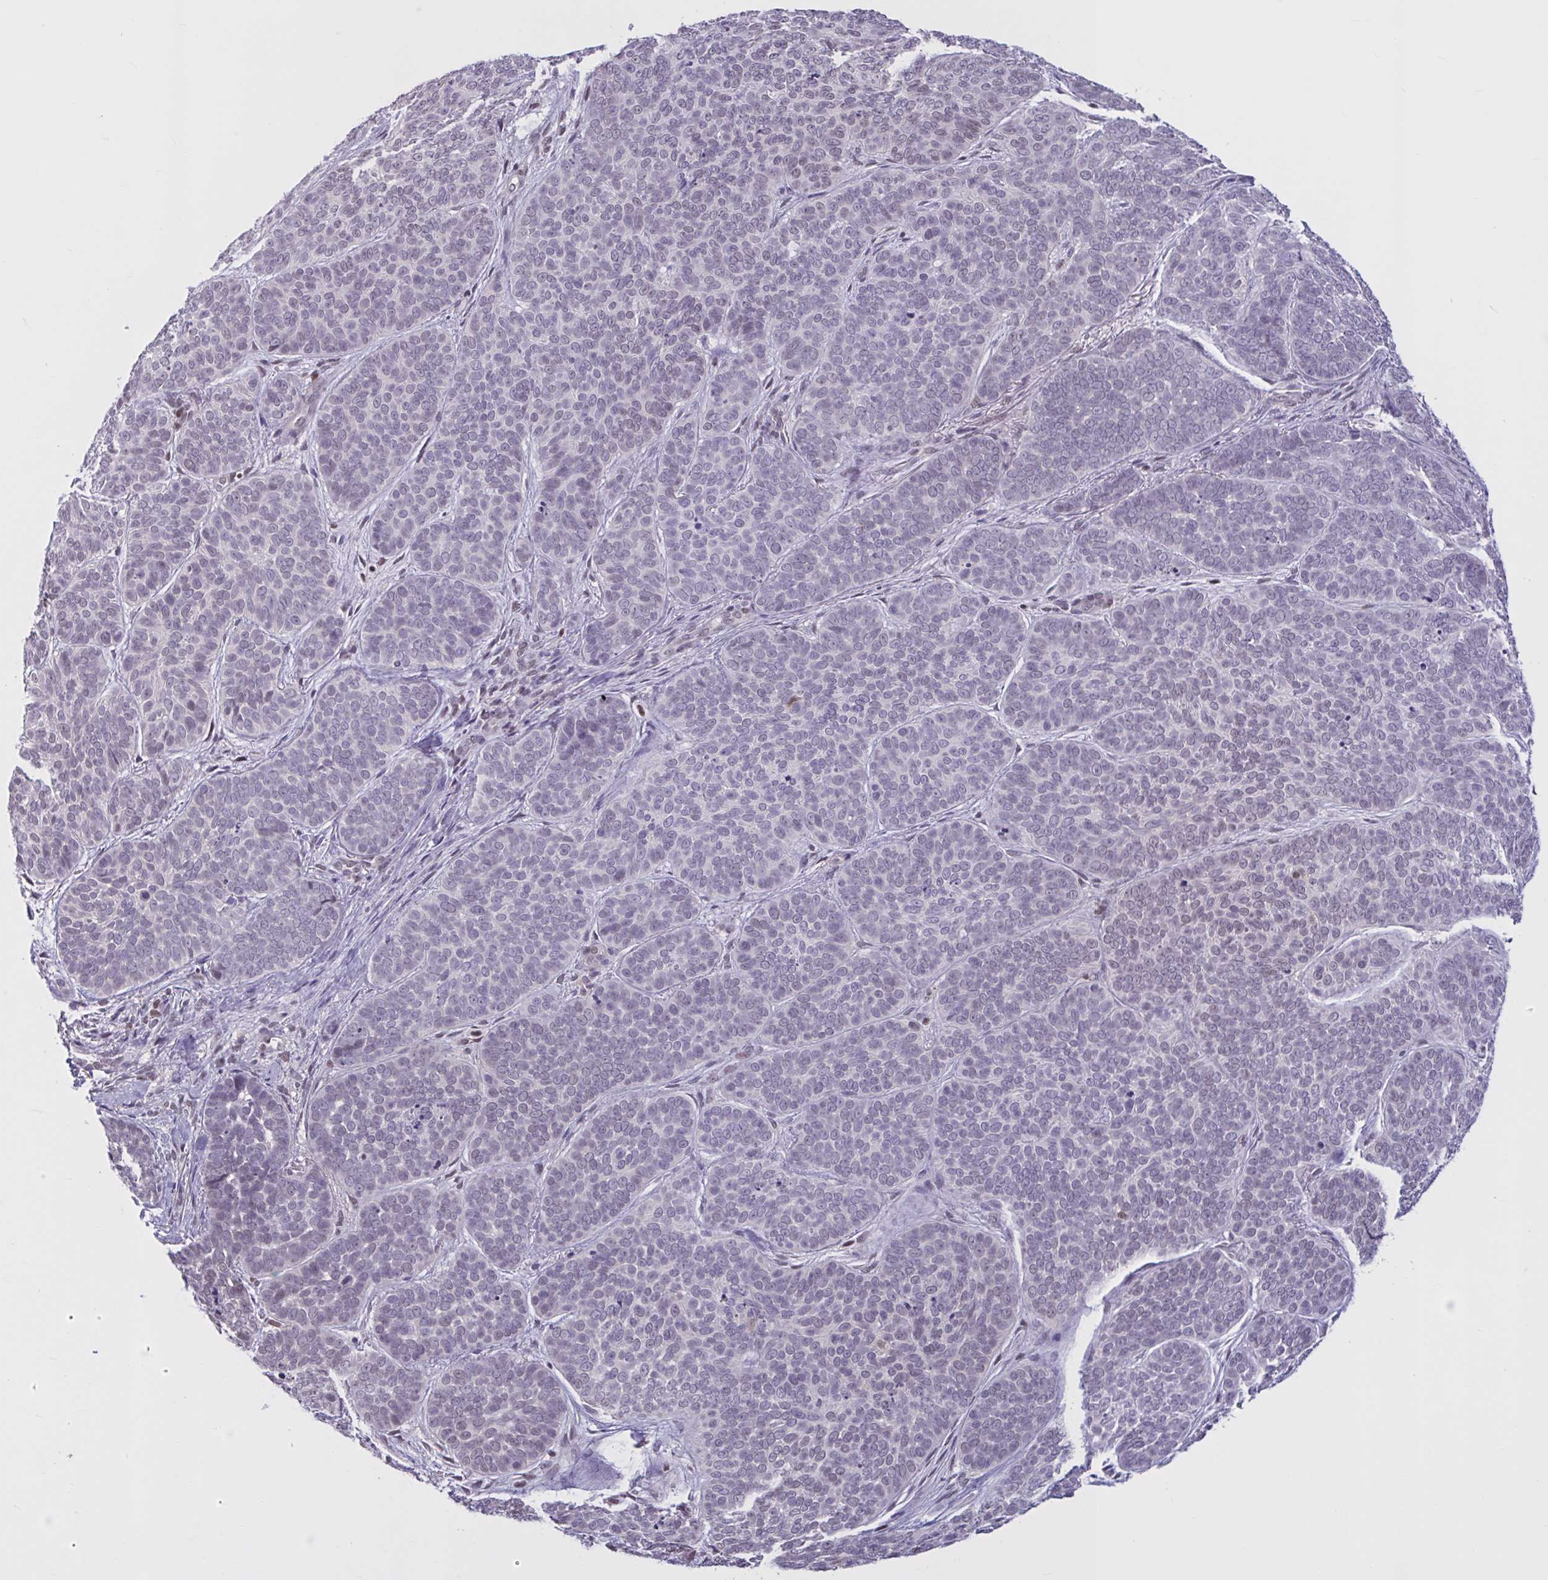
{"staining": {"intensity": "negative", "quantity": "none", "location": "none"}, "tissue": "skin cancer", "cell_type": "Tumor cells", "image_type": "cancer", "snomed": [{"axis": "morphology", "description": "Basal cell carcinoma"}, {"axis": "topography", "description": "Skin"}, {"axis": "topography", "description": "Skin of nose"}], "caption": "High power microscopy photomicrograph of an immunohistochemistry (IHC) histopathology image of basal cell carcinoma (skin), revealing no significant staining in tumor cells.", "gene": "RBL1", "patient": {"sex": "female", "age": 81}}